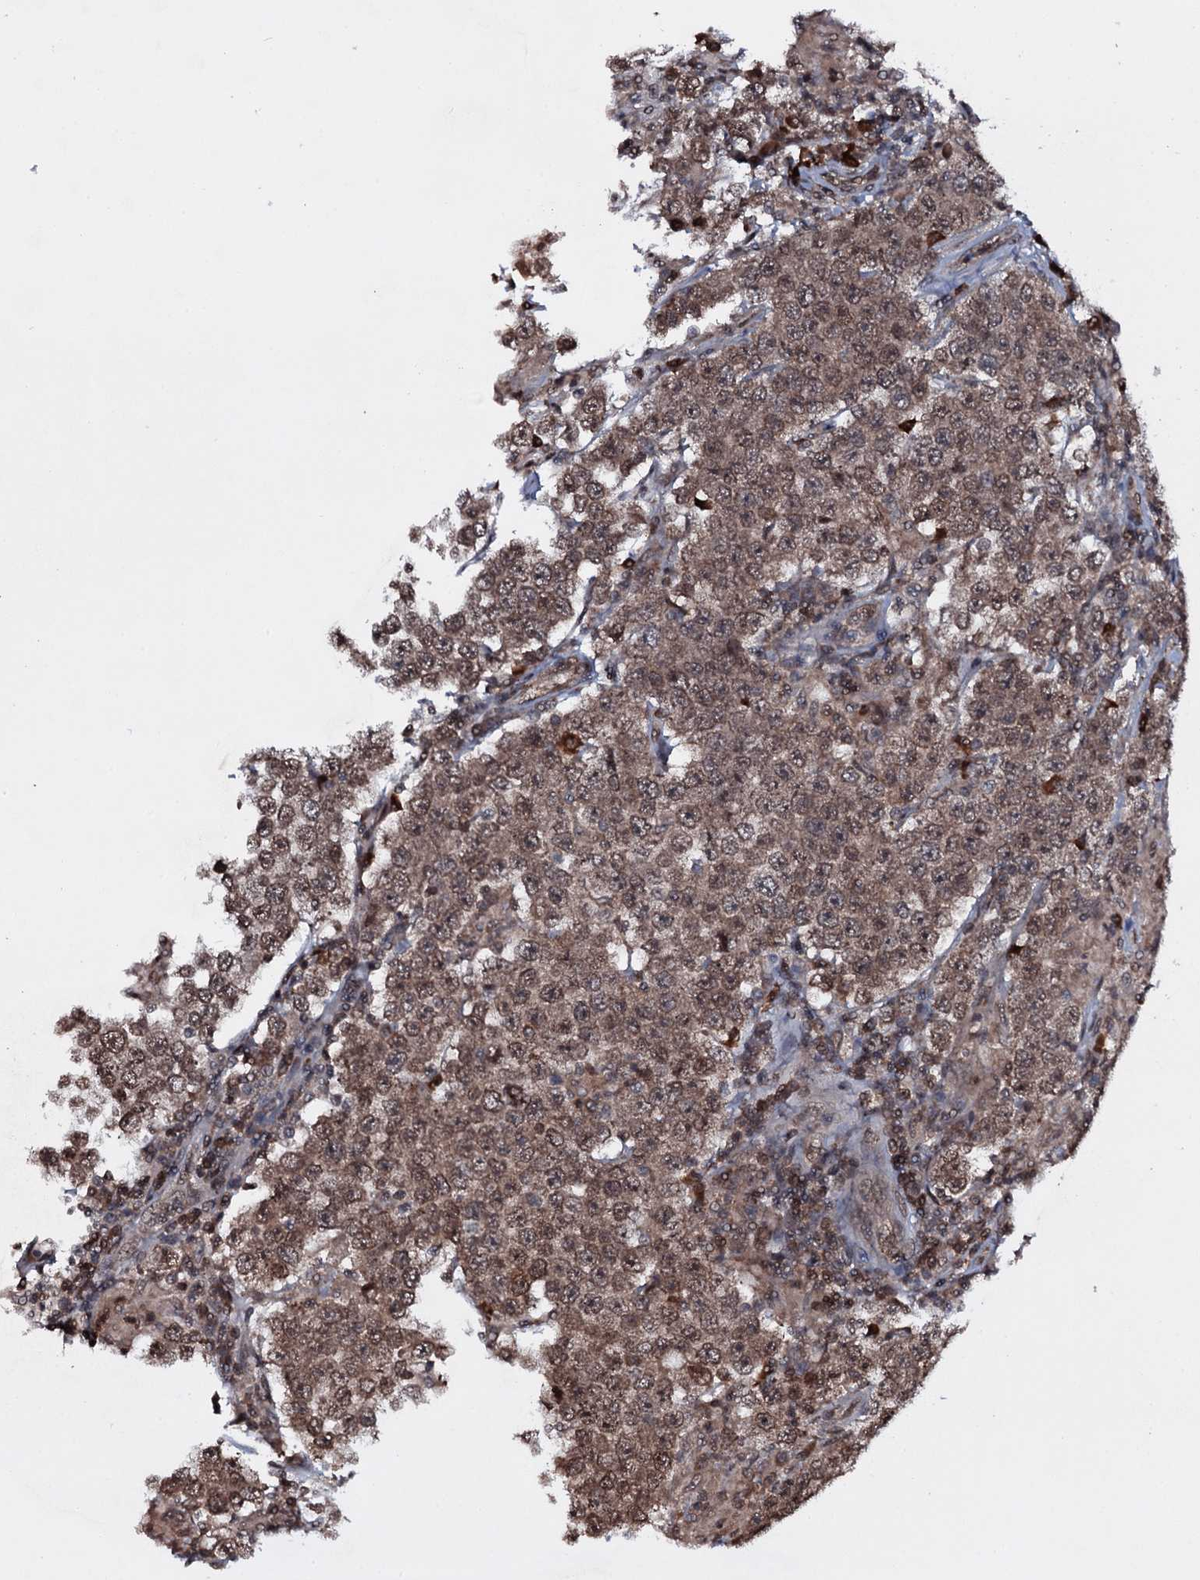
{"staining": {"intensity": "moderate", "quantity": ">75%", "location": "cytoplasmic/membranous,nuclear"}, "tissue": "testis cancer", "cell_type": "Tumor cells", "image_type": "cancer", "snomed": [{"axis": "morphology", "description": "Normal tissue, NOS"}, {"axis": "morphology", "description": "Urothelial carcinoma, High grade"}, {"axis": "morphology", "description": "Seminoma, NOS"}, {"axis": "morphology", "description": "Carcinoma, Embryonal, NOS"}, {"axis": "topography", "description": "Urinary bladder"}, {"axis": "topography", "description": "Testis"}], "caption": "DAB (3,3'-diaminobenzidine) immunohistochemical staining of testis embryonal carcinoma exhibits moderate cytoplasmic/membranous and nuclear protein staining in approximately >75% of tumor cells. Nuclei are stained in blue.", "gene": "HDDC3", "patient": {"sex": "male", "age": 41}}